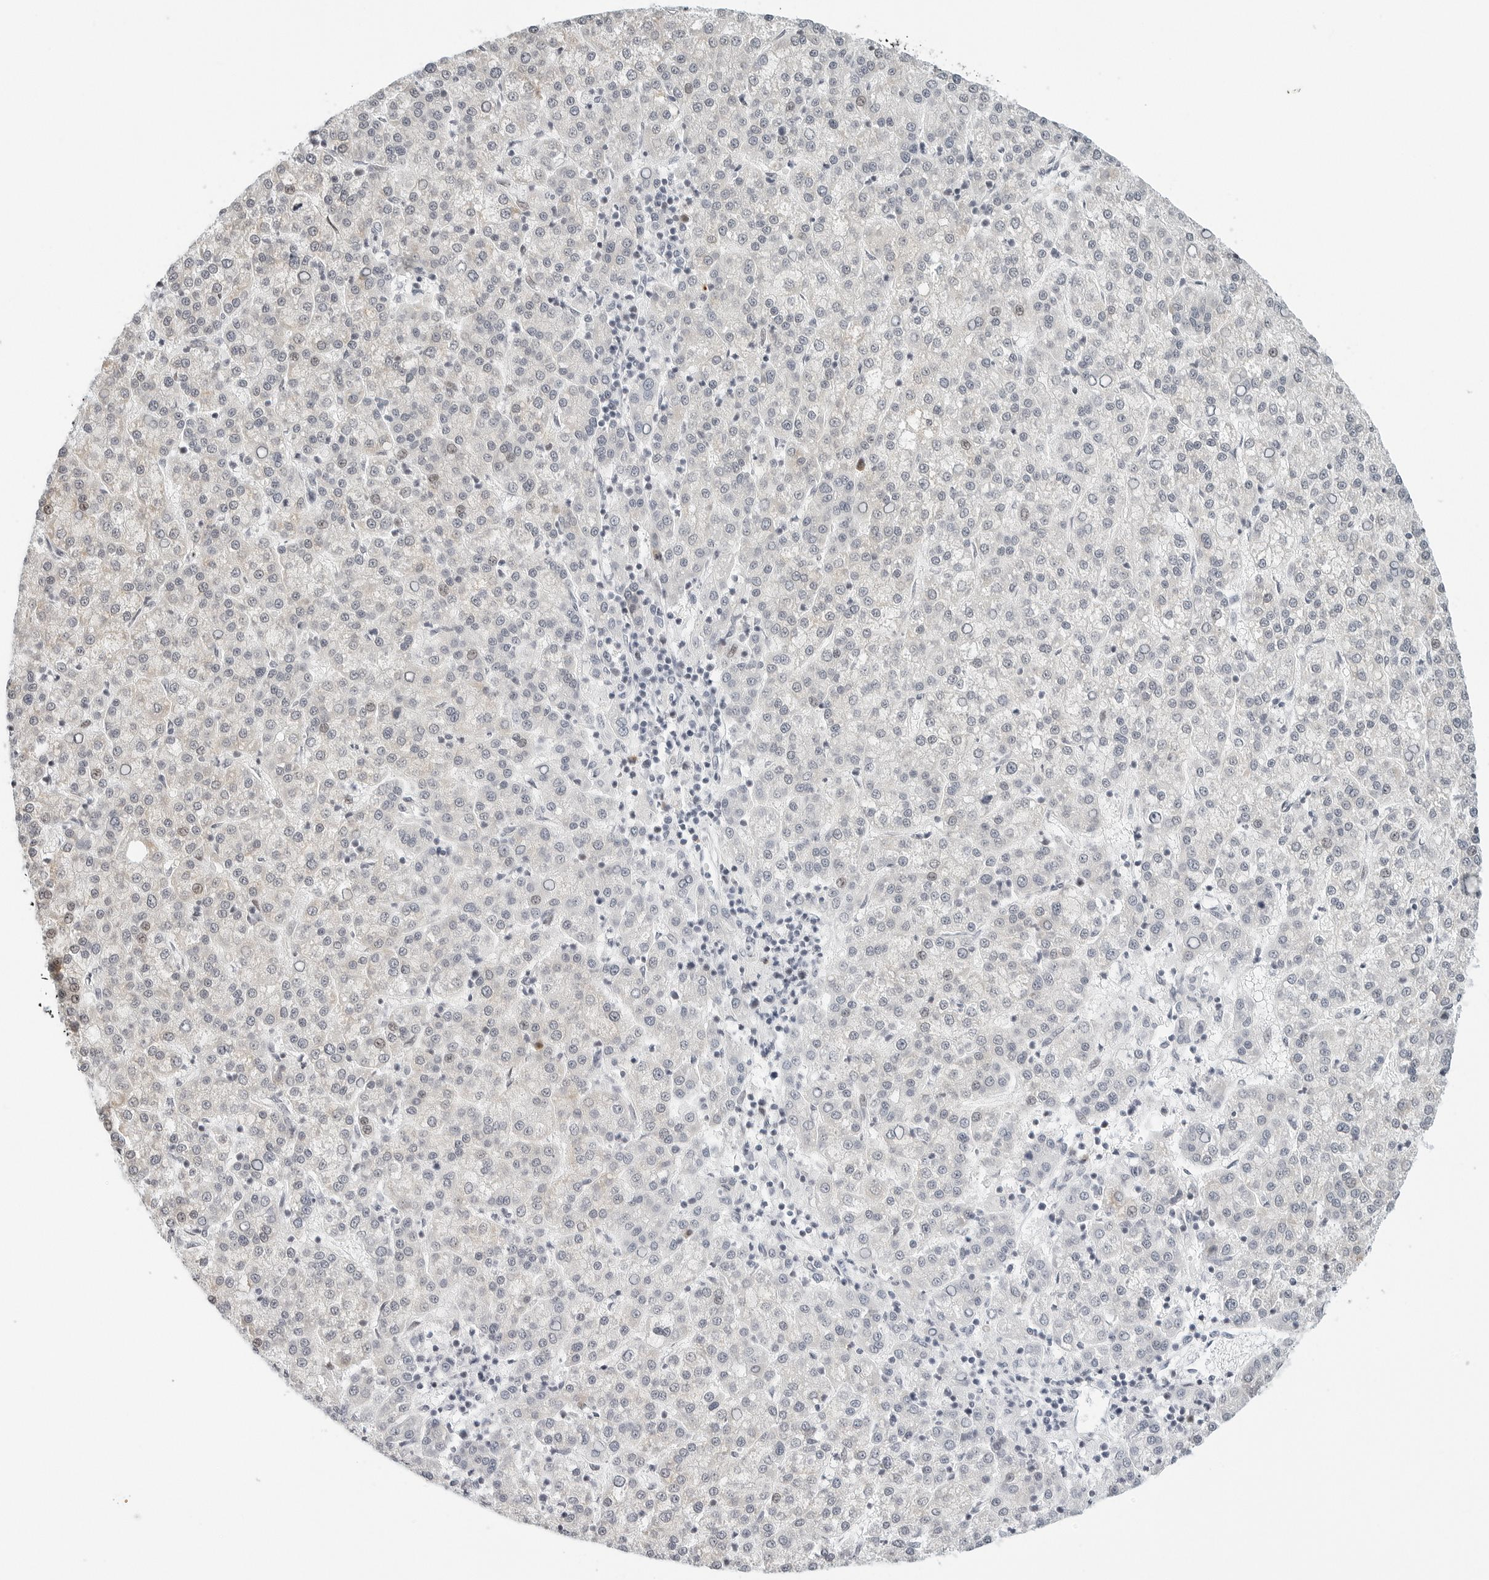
{"staining": {"intensity": "negative", "quantity": "none", "location": "none"}, "tissue": "liver cancer", "cell_type": "Tumor cells", "image_type": "cancer", "snomed": [{"axis": "morphology", "description": "Carcinoma, Hepatocellular, NOS"}, {"axis": "topography", "description": "Liver"}], "caption": "Histopathology image shows no protein staining in tumor cells of liver cancer (hepatocellular carcinoma) tissue. (DAB (3,3'-diaminobenzidine) immunohistochemistry visualized using brightfield microscopy, high magnification).", "gene": "PARP10", "patient": {"sex": "female", "age": 58}}